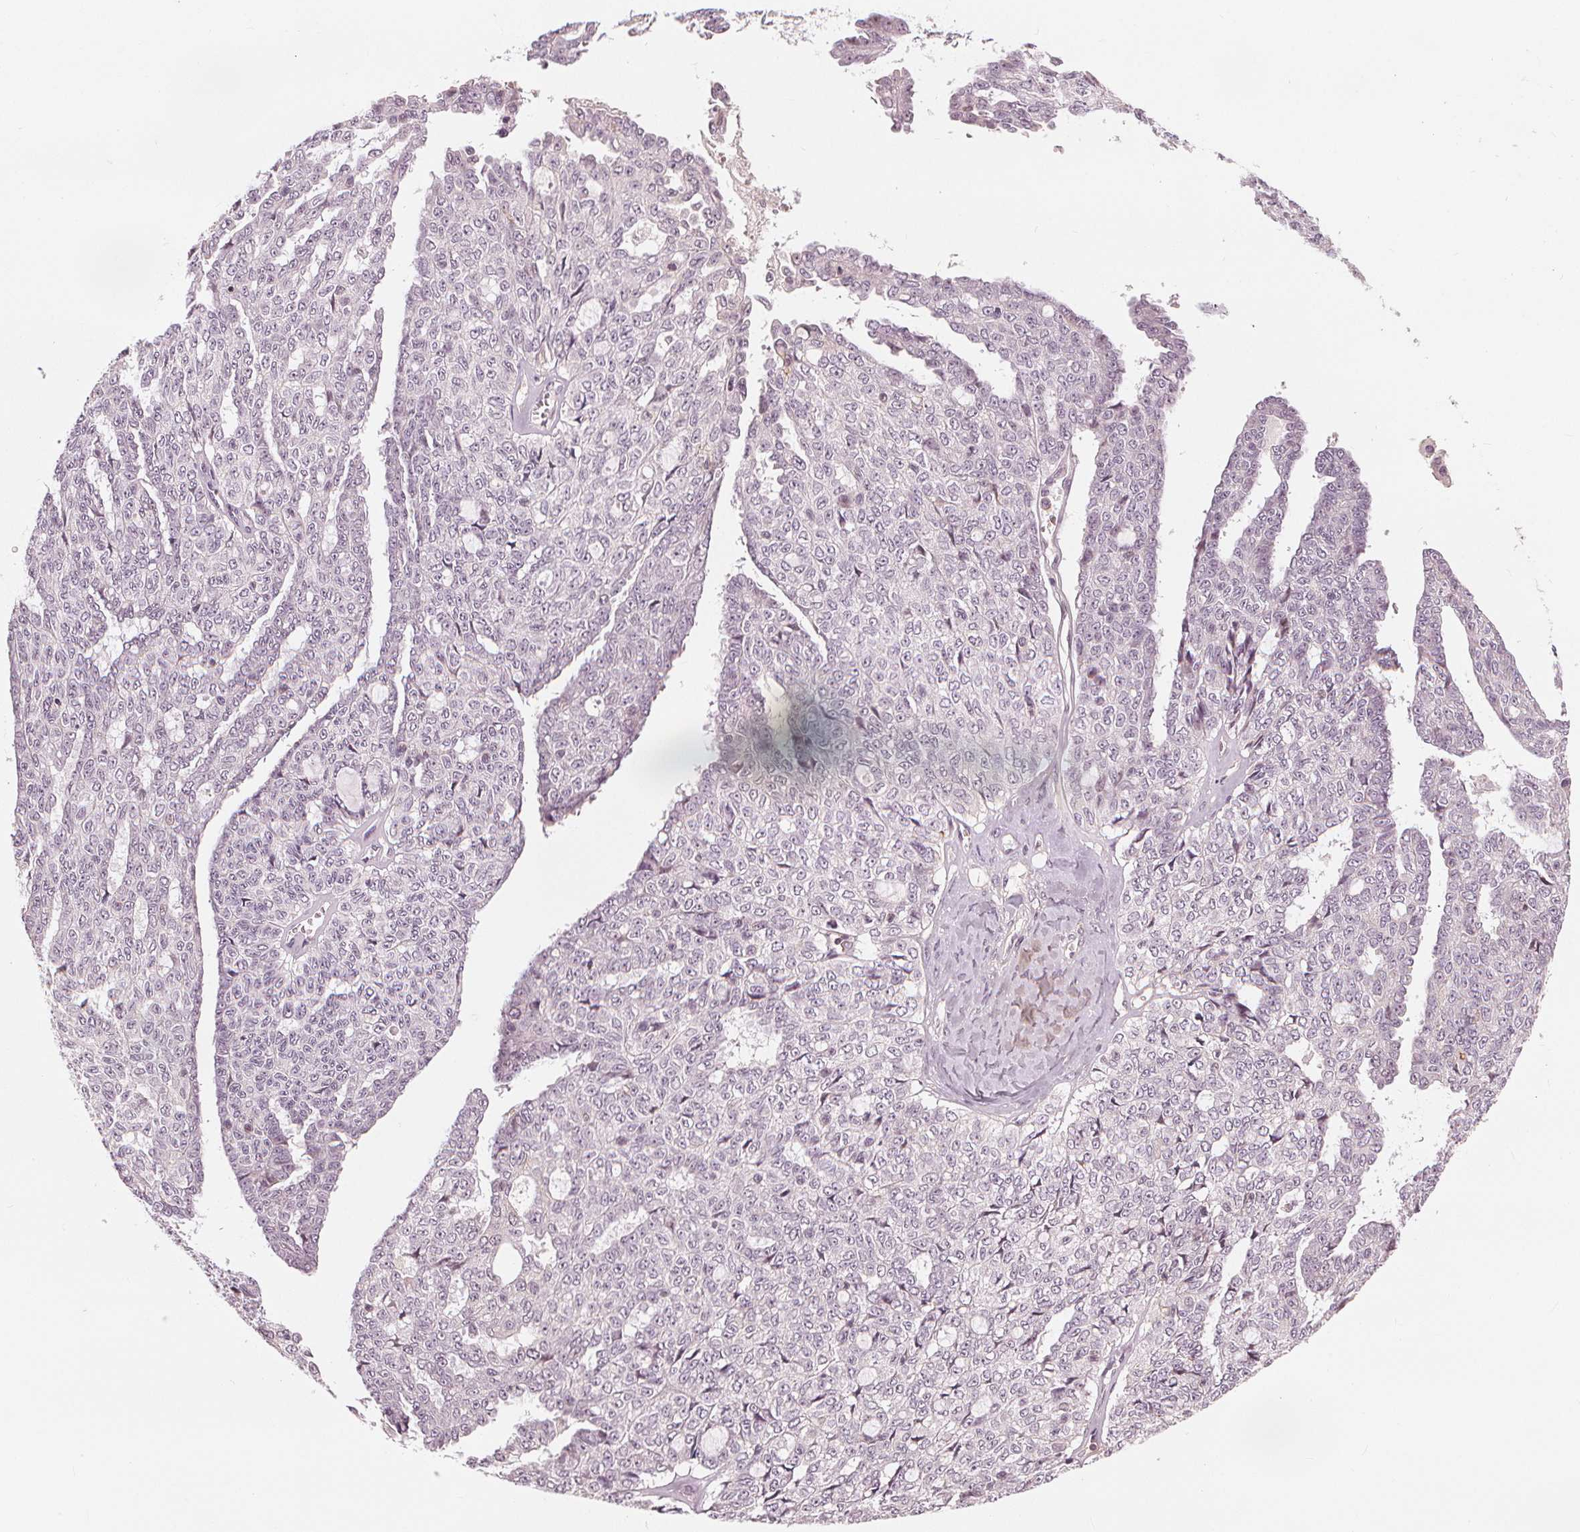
{"staining": {"intensity": "negative", "quantity": "none", "location": "none"}, "tissue": "ovarian cancer", "cell_type": "Tumor cells", "image_type": "cancer", "snomed": [{"axis": "morphology", "description": "Cystadenocarcinoma, serous, NOS"}, {"axis": "topography", "description": "Ovary"}], "caption": "Tumor cells show no significant protein expression in ovarian cancer.", "gene": "SLC34A1", "patient": {"sex": "female", "age": 71}}